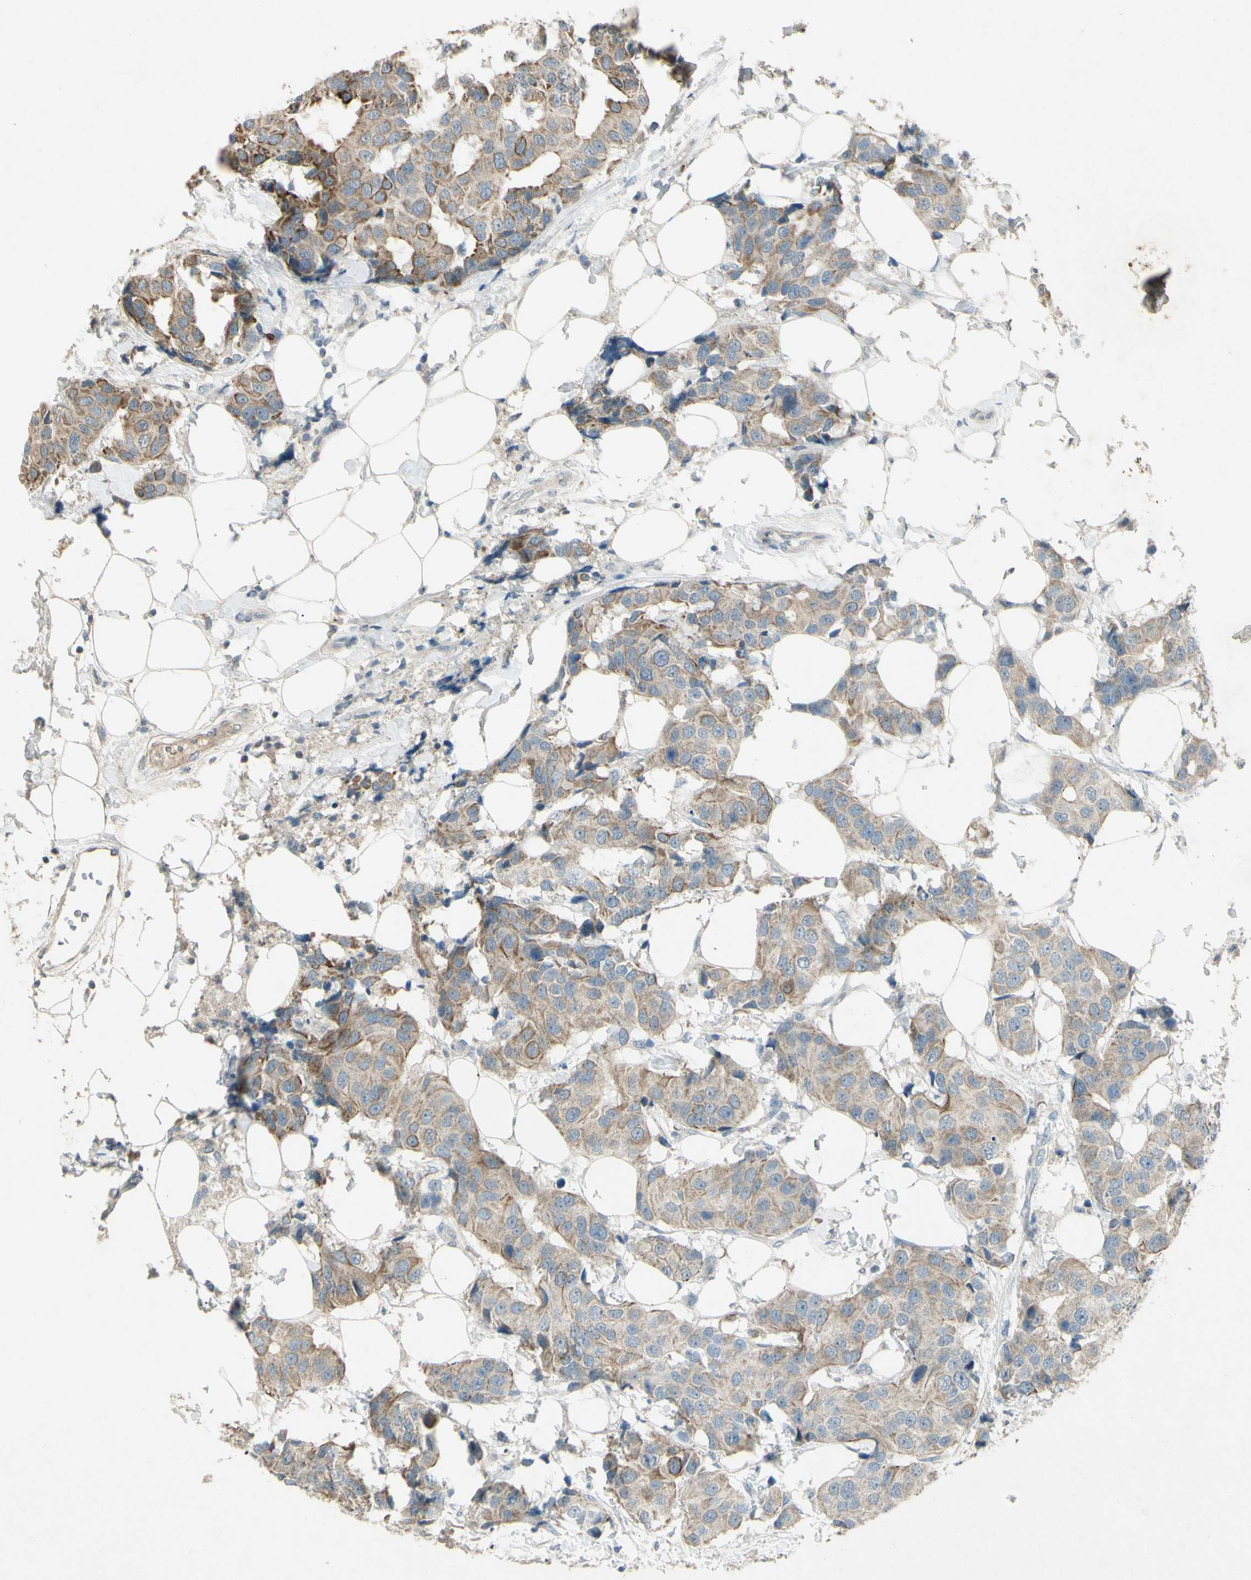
{"staining": {"intensity": "weak", "quantity": ">75%", "location": "cytoplasmic/membranous"}, "tissue": "breast cancer", "cell_type": "Tumor cells", "image_type": "cancer", "snomed": [{"axis": "morphology", "description": "Normal tissue, NOS"}, {"axis": "morphology", "description": "Duct carcinoma"}, {"axis": "topography", "description": "Breast"}], "caption": "Protein expression analysis of human breast infiltrating ductal carcinoma reveals weak cytoplasmic/membranous staining in about >75% of tumor cells. The staining was performed using DAB (3,3'-diaminobenzidine) to visualize the protein expression in brown, while the nuclei were stained in blue with hematoxylin (Magnification: 20x).", "gene": "TIMM21", "patient": {"sex": "female", "age": 39}}